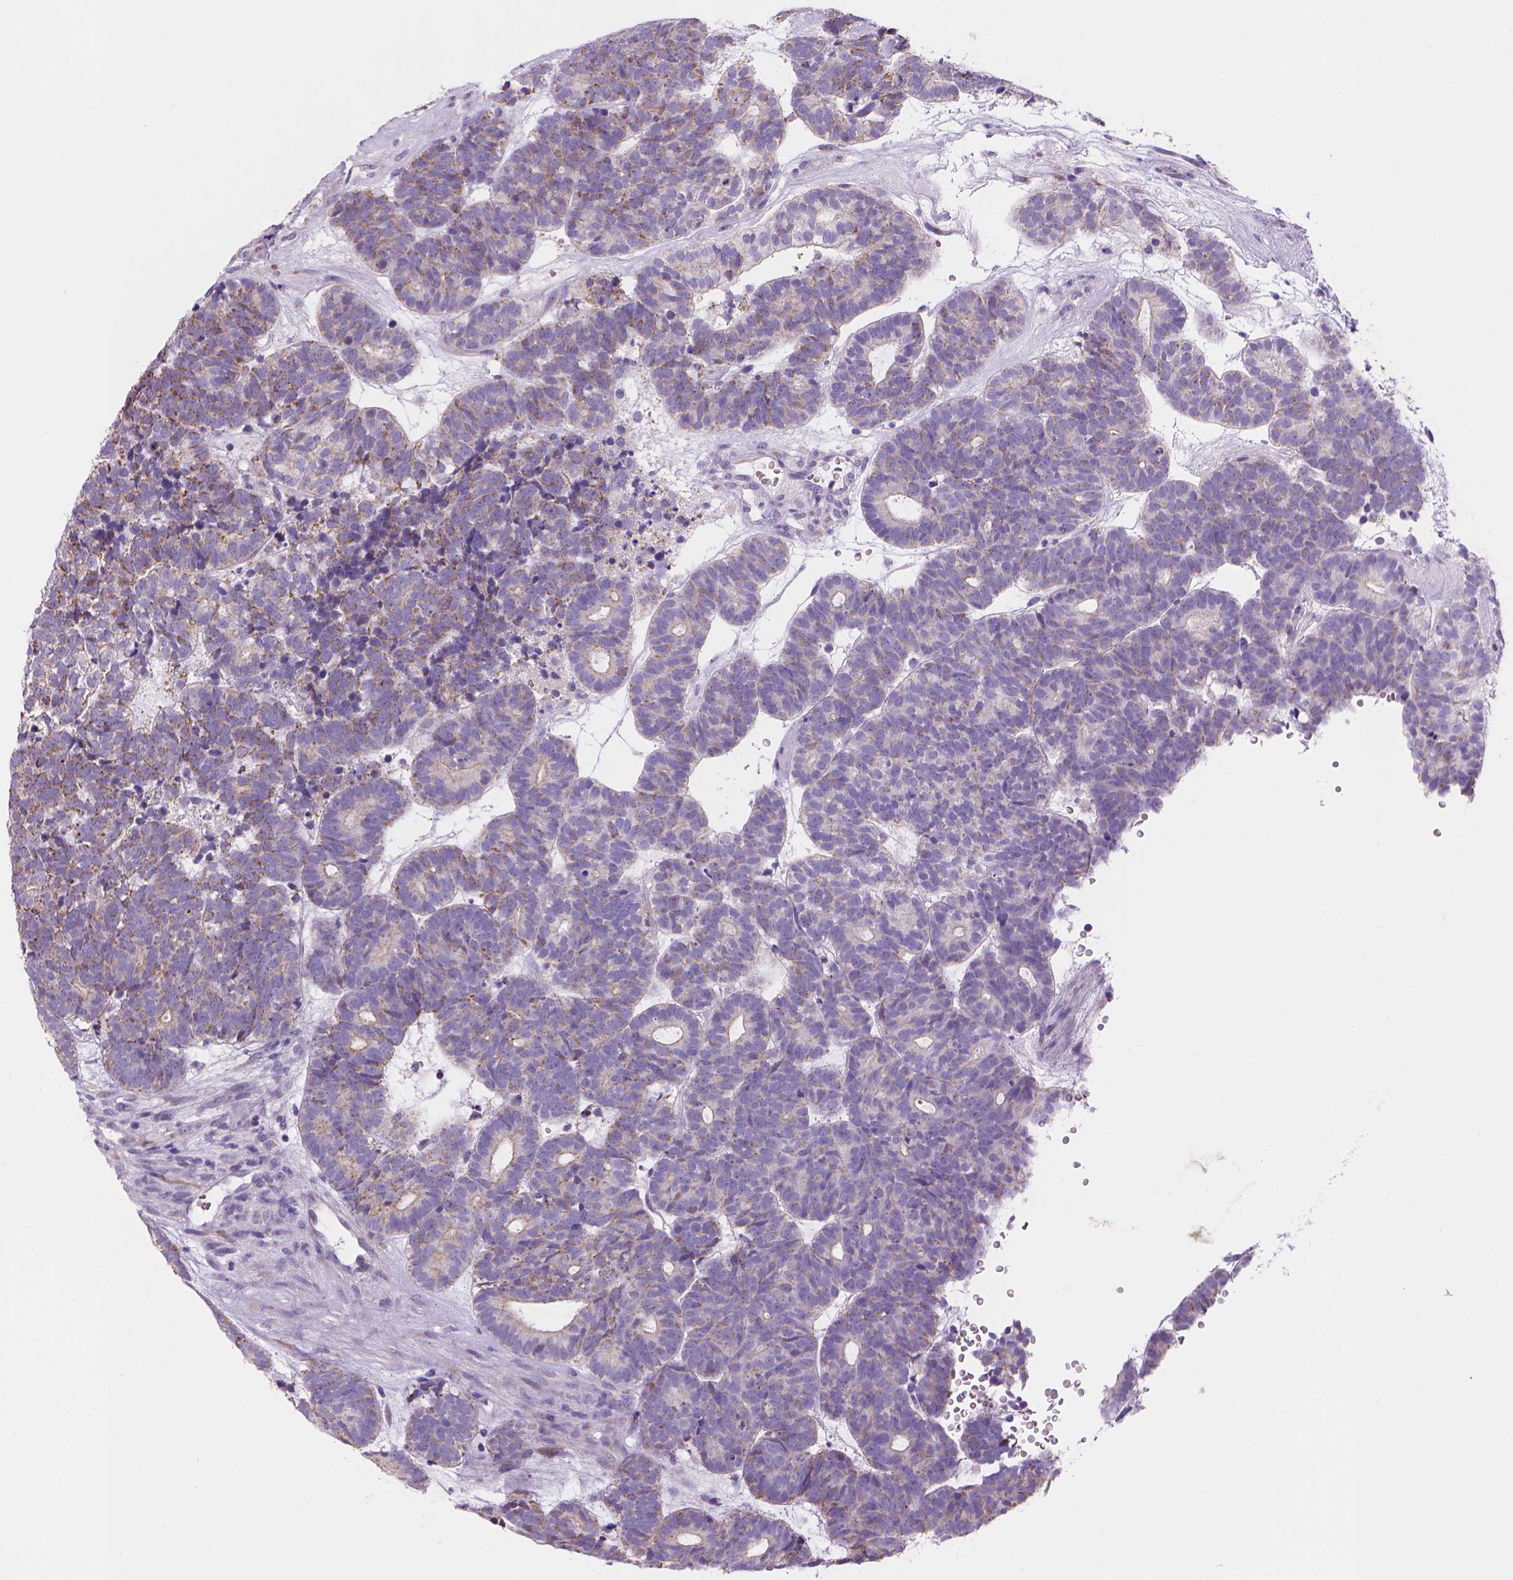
{"staining": {"intensity": "weak", "quantity": "25%-75%", "location": "cytoplasmic/membranous"}, "tissue": "head and neck cancer", "cell_type": "Tumor cells", "image_type": "cancer", "snomed": [{"axis": "morphology", "description": "Adenocarcinoma, NOS"}, {"axis": "topography", "description": "Head-Neck"}], "caption": "Head and neck adenocarcinoma stained with DAB immunohistochemistry (IHC) exhibits low levels of weak cytoplasmic/membranous expression in about 25%-75% of tumor cells.", "gene": "CES2", "patient": {"sex": "female", "age": 81}}